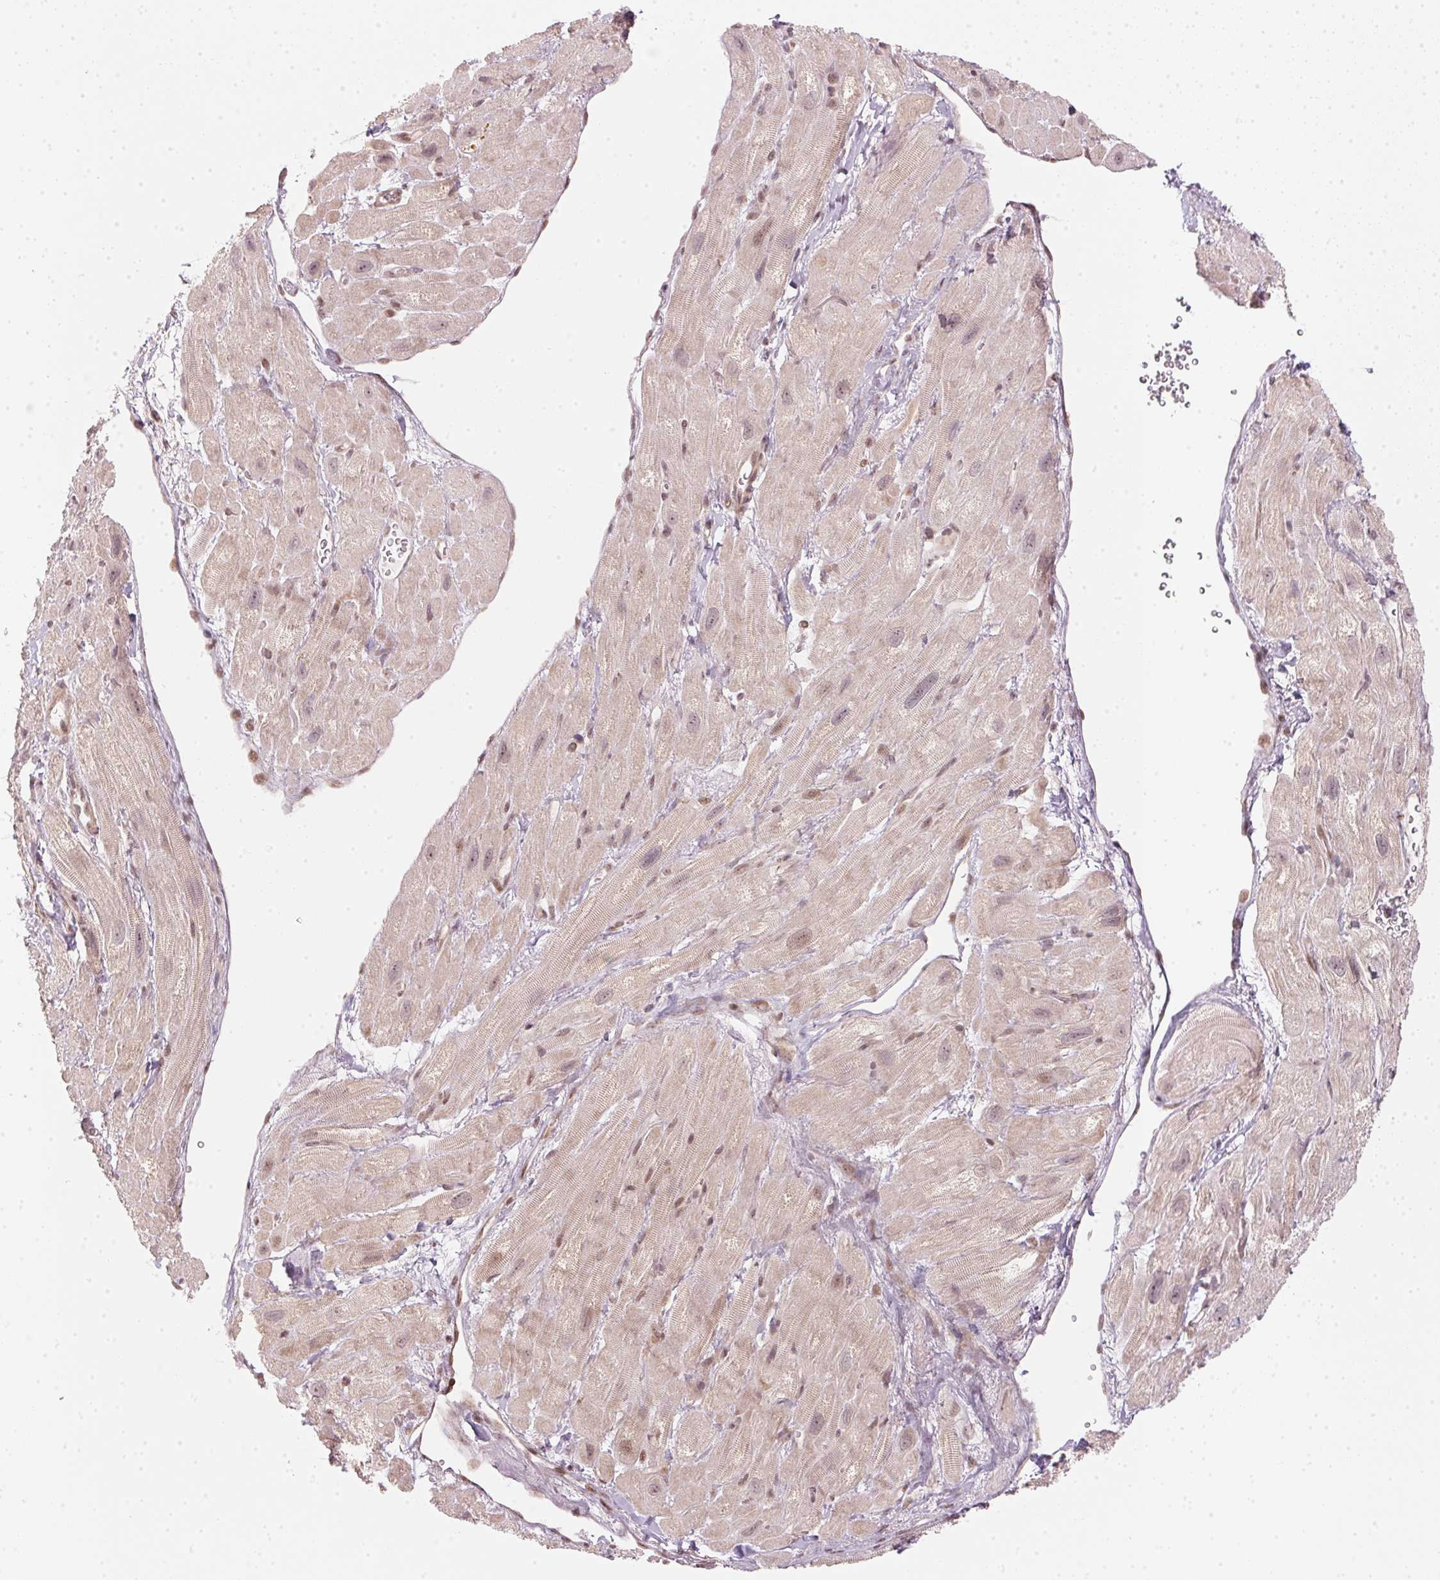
{"staining": {"intensity": "weak", "quantity": "25%-75%", "location": "cytoplasmic/membranous,nuclear"}, "tissue": "heart muscle", "cell_type": "Cardiomyocytes", "image_type": "normal", "snomed": [{"axis": "morphology", "description": "Normal tissue, NOS"}, {"axis": "topography", "description": "Heart"}], "caption": "Protein expression by immunohistochemistry (IHC) exhibits weak cytoplasmic/membranous,nuclear positivity in about 25%-75% of cardiomyocytes in normal heart muscle. (DAB (3,3'-diaminobenzidine) = brown stain, brightfield microscopy at high magnification).", "gene": "KAT6A", "patient": {"sex": "female", "age": 62}}